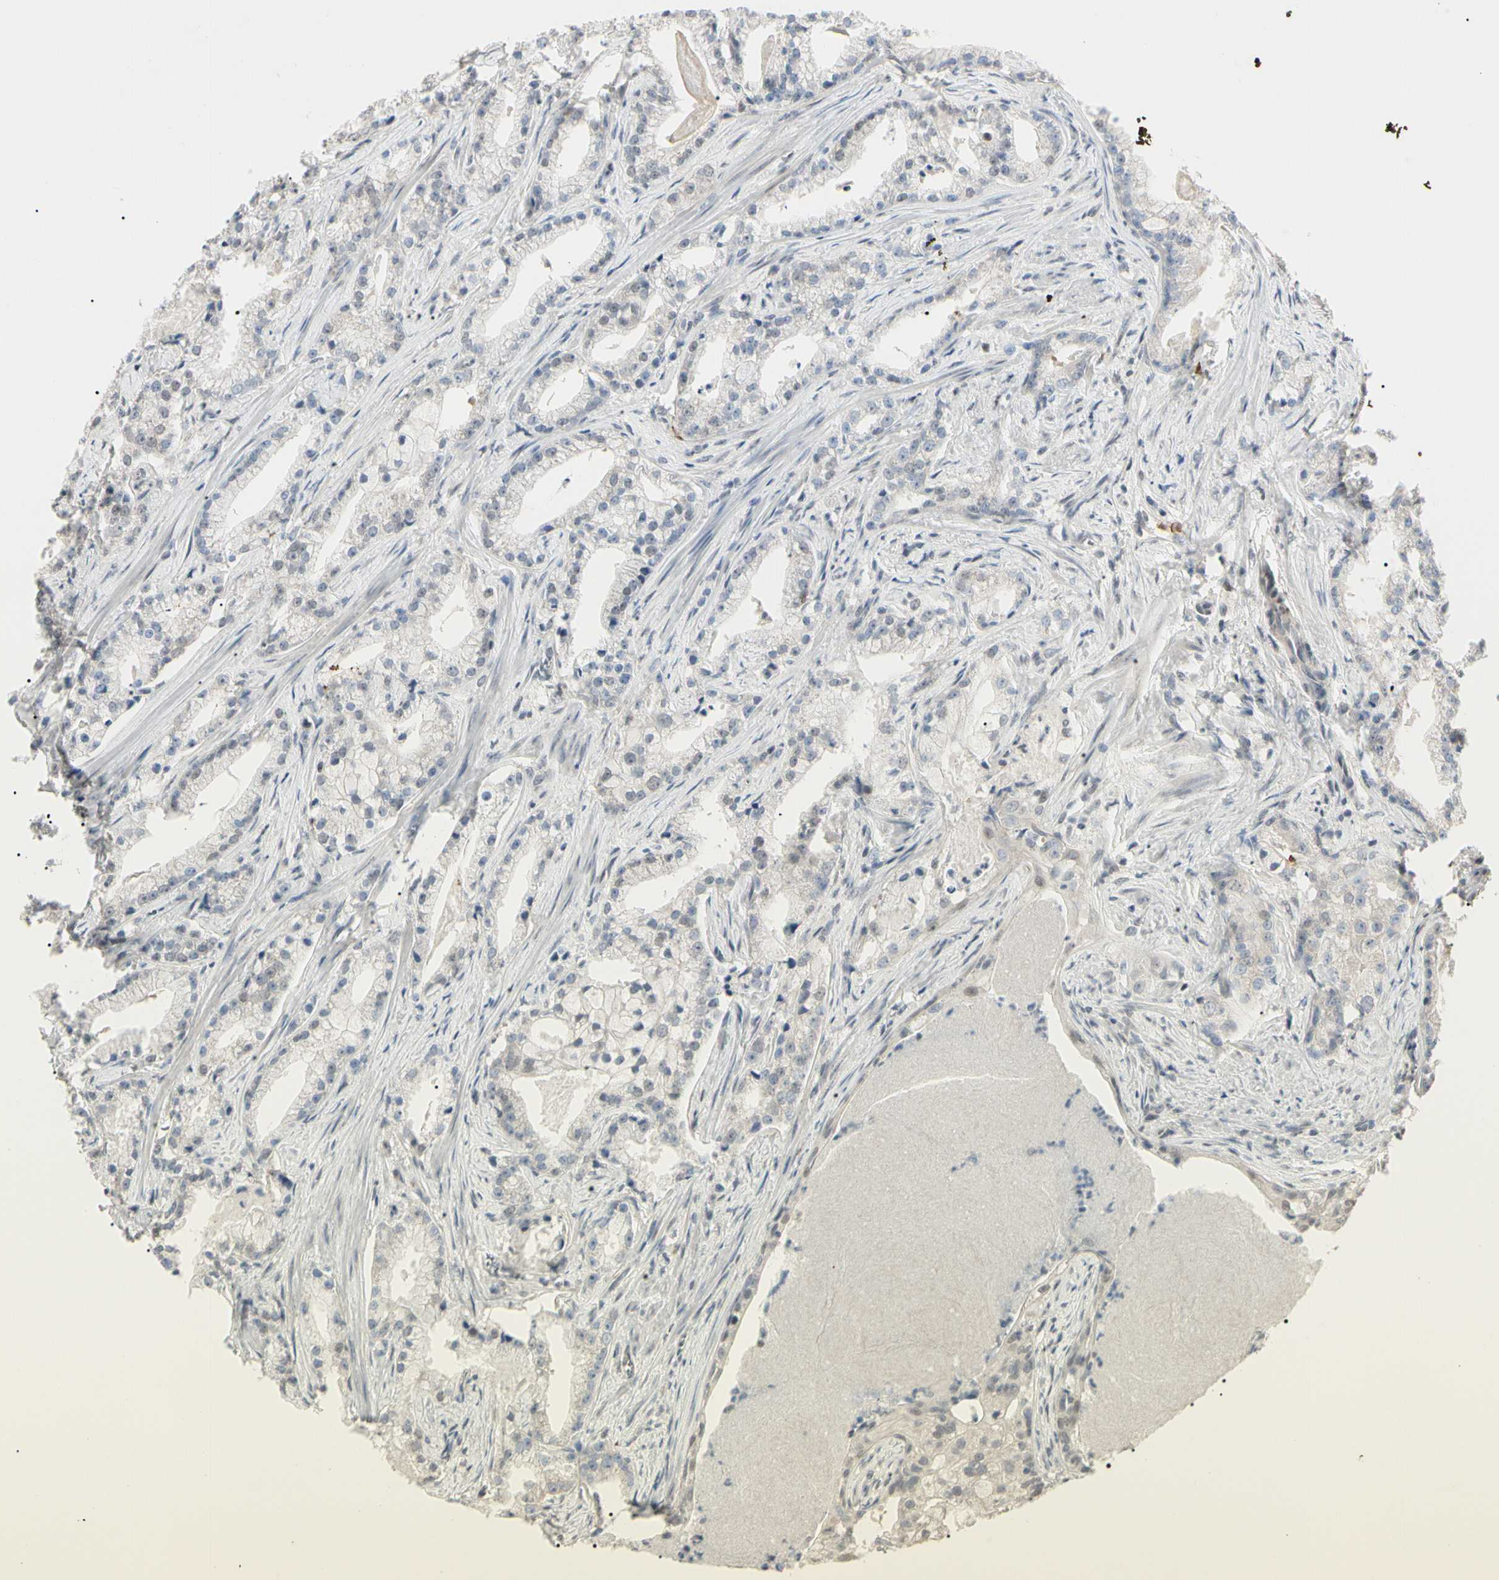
{"staining": {"intensity": "negative", "quantity": "none", "location": "none"}, "tissue": "prostate cancer", "cell_type": "Tumor cells", "image_type": "cancer", "snomed": [{"axis": "morphology", "description": "Adenocarcinoma, Low grade"}, {"axis": "topography", "description": "Prostate"}], "caption": "Micrograph shows no protein expression in tumor cells of low-grade adenocarcinoma (prostate) tissue. The staining is performed using DAB brown chromogen with nuclei counter-stained in using hematoxylin.", "gene": "GREM1", "patient": {"sex": "male", "age": 59}}